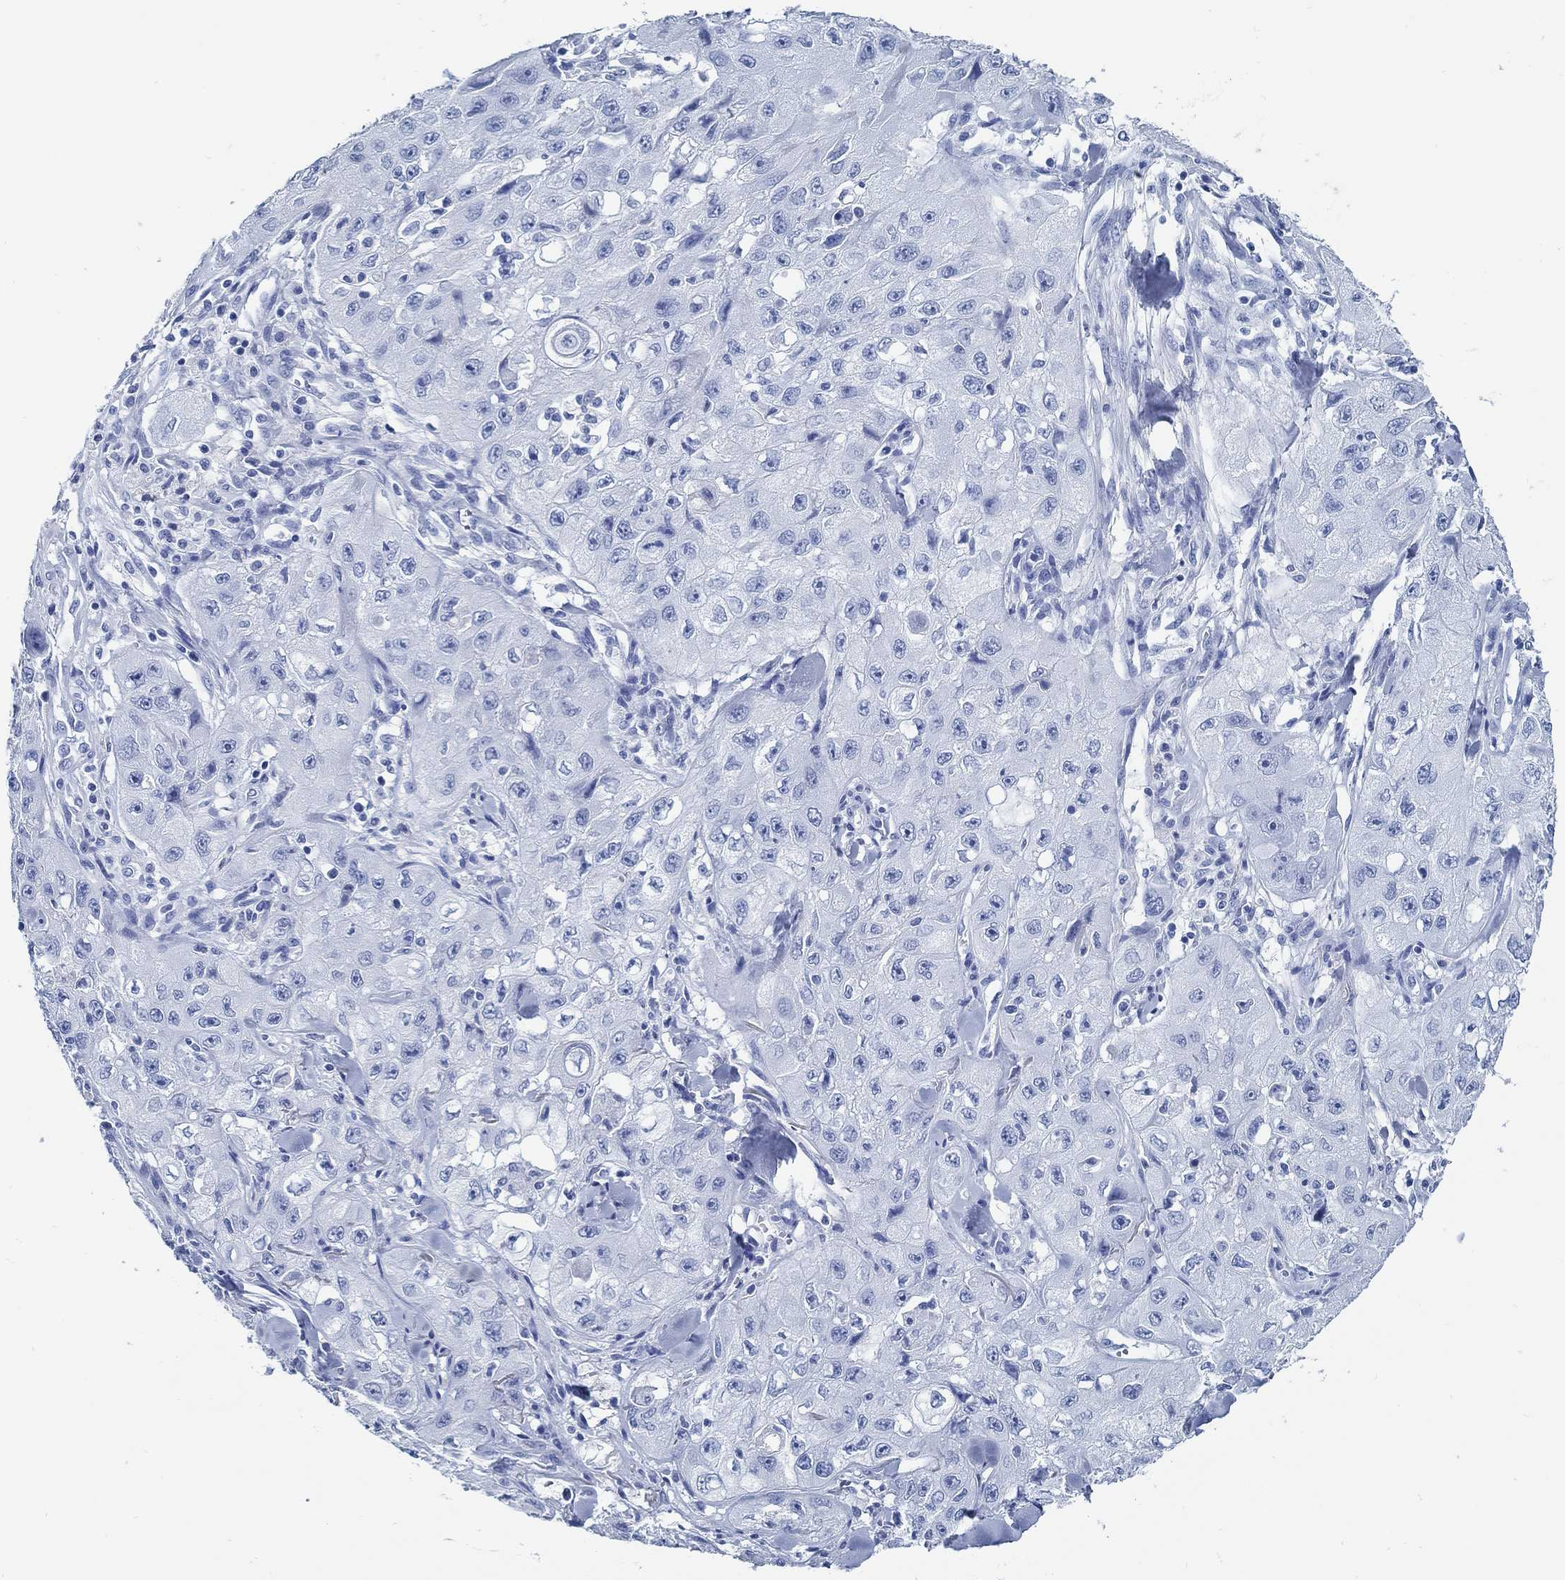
{"staining": {"intensity": "negative", "quantity": "none", "location": "none"}, "tissue": "skin cancer", "cell_type": "Tumor cells", "image_type": "cancer", "snomed": [{"axis": "morphology", "description": "Squamous cell carcinoma, NOS"}, {"axis": "topography", "description": "Skin"}, {"axis": "topography", "description": "Subcutis"}], "caption": "DAB (3,3'-diaminobenzidine) immunohistochemical staining of skin cancer shows no significant positivity in tumor cells. (Stains: DAB (3,3'-diaminobenzidine) immunohistochemistry with hematoxylin counter stain, Microscopy: brightfield microscopy at high magnification).", "gene": "SLC45A1", "patient": {"sex": "male", "age": 73}}